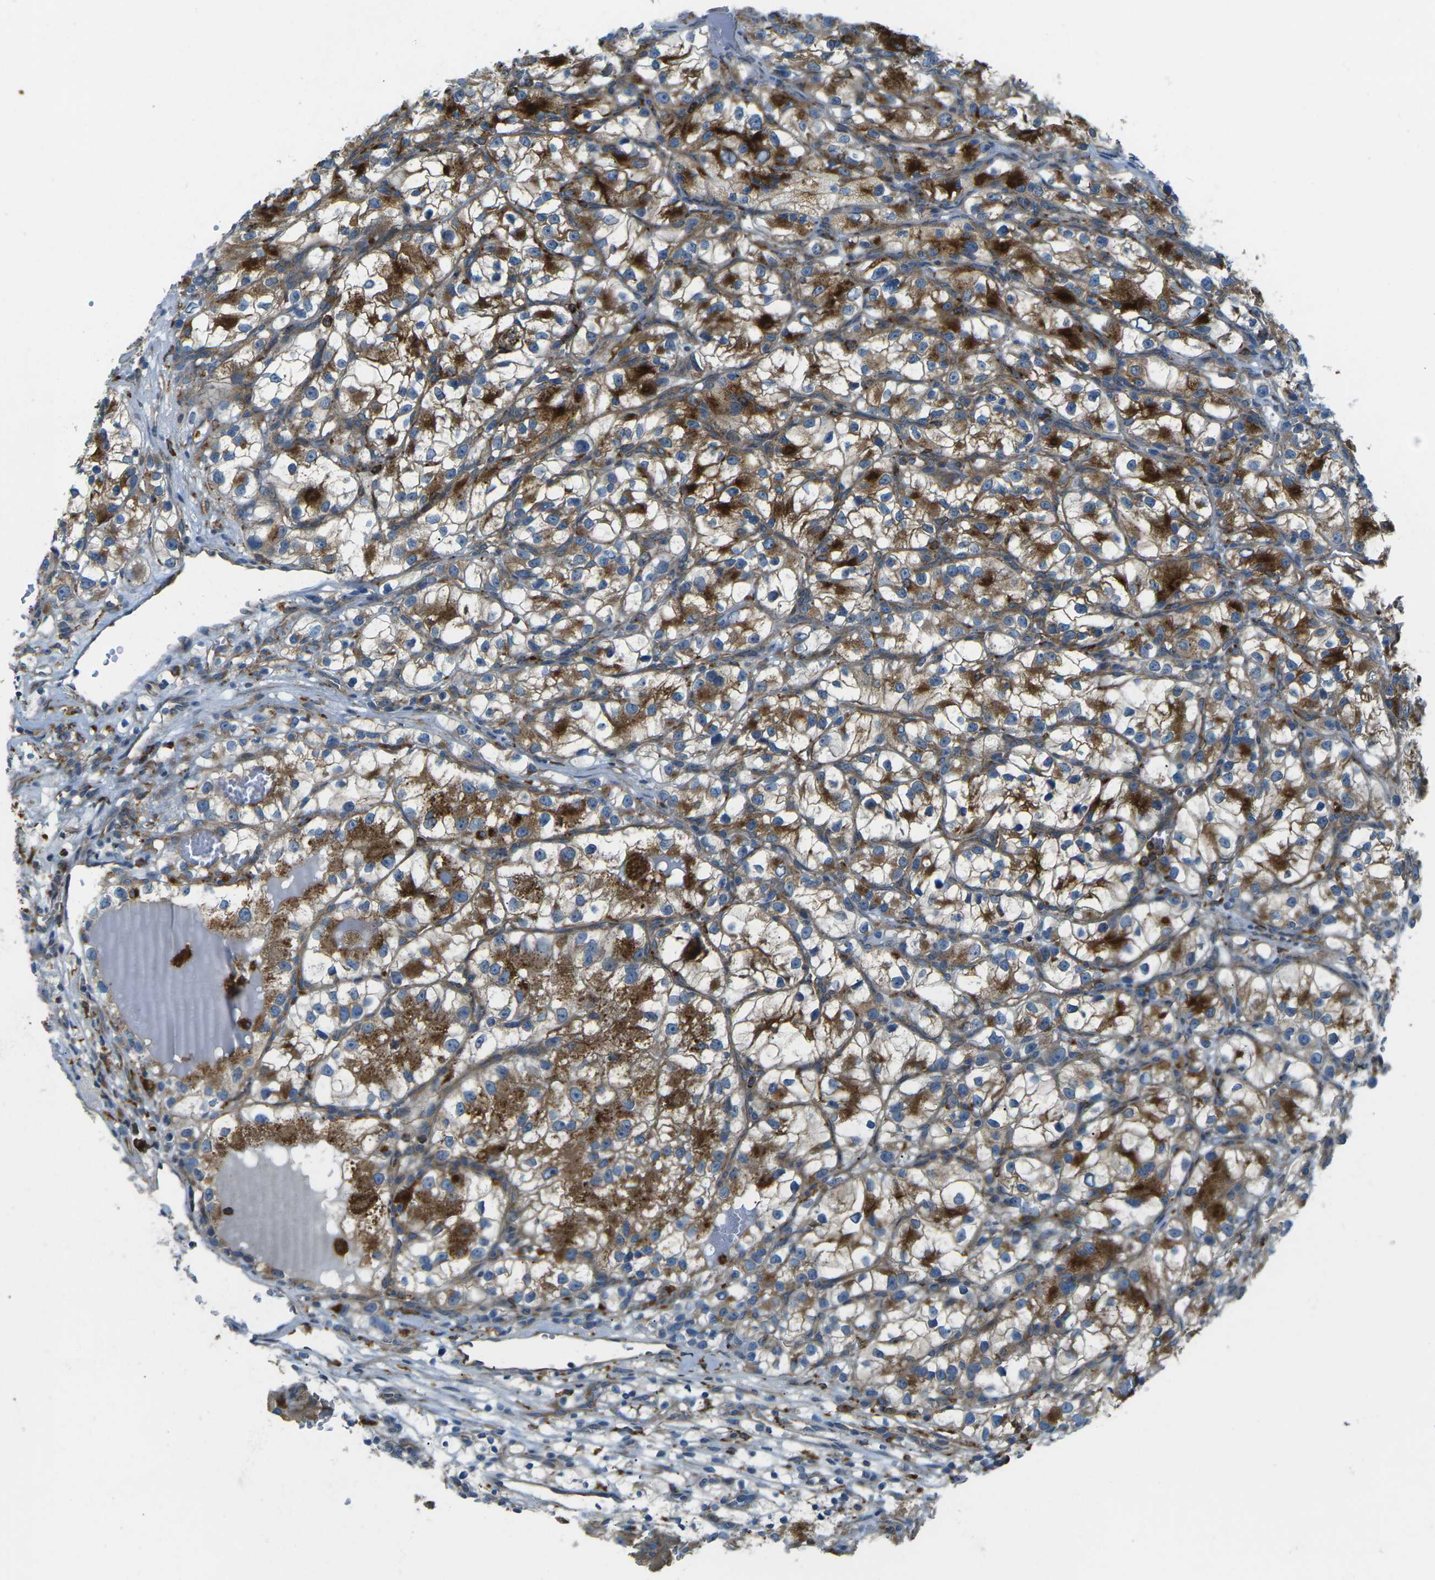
{"staining": {"intensity": "strong", "quantity": "25%-75%", "location": "cytoplasmic/membranous"}, "tissue": "renal cancer", "cell_type": "Tumor cells", "image_type": "cancer", "snomed": [{"axis": "morphology", "description": "Adenocarcinoma, NOS"}, {"axis": "topography", "description": "Kidney"}], "caption": "Protein staining of renal adenocarcinoma tissue shows strong cytoplasmic/membranous positivity in approximately 25%-75% of tumor cells. (IHC, brightfield microscopy, high magnification).", "gene": "CDK17", "patient": {"sex": "female", "age": 57}}